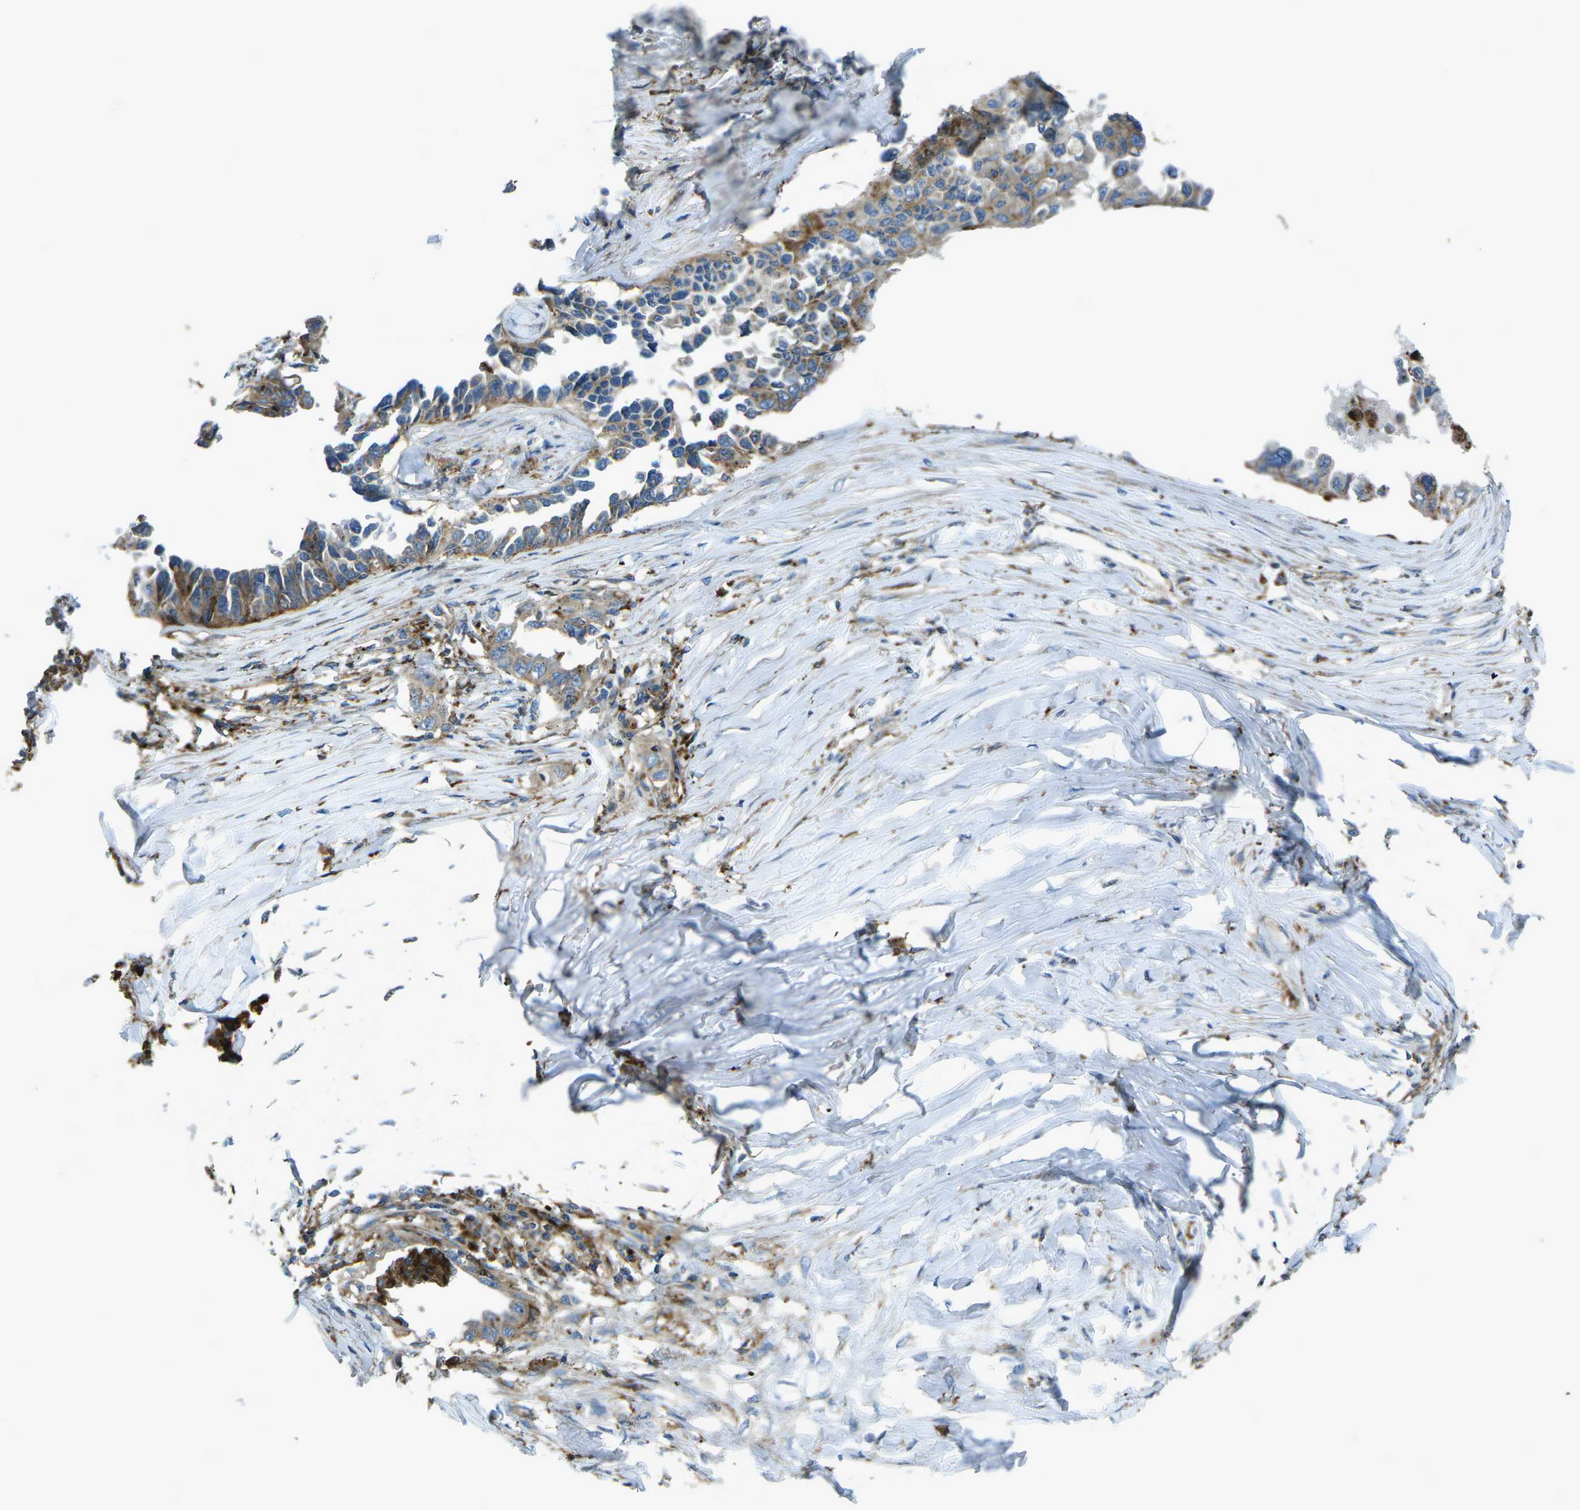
{"staining": {"intensity": "weak", "quantity": "25%-75%", "location": "cytoplasmic/membranous"}, "tissue": "lung cancer", "cell_type": "Tumor cells", "image_type": "cancer", "snomed": [{"axis": "morphology", "description": "Adenocarcinoma, NOS"}, {"axis": "topography", "description": "Lung"}], "caption": "Immunohistochemical staining of lung adenocarcinoma reveals low levels of weak cytoplasmic/membranous positivity in about 25%-75% of tumor cells.", "gene": "CDK17", "patient": {"sex": "female", "age": 51}}